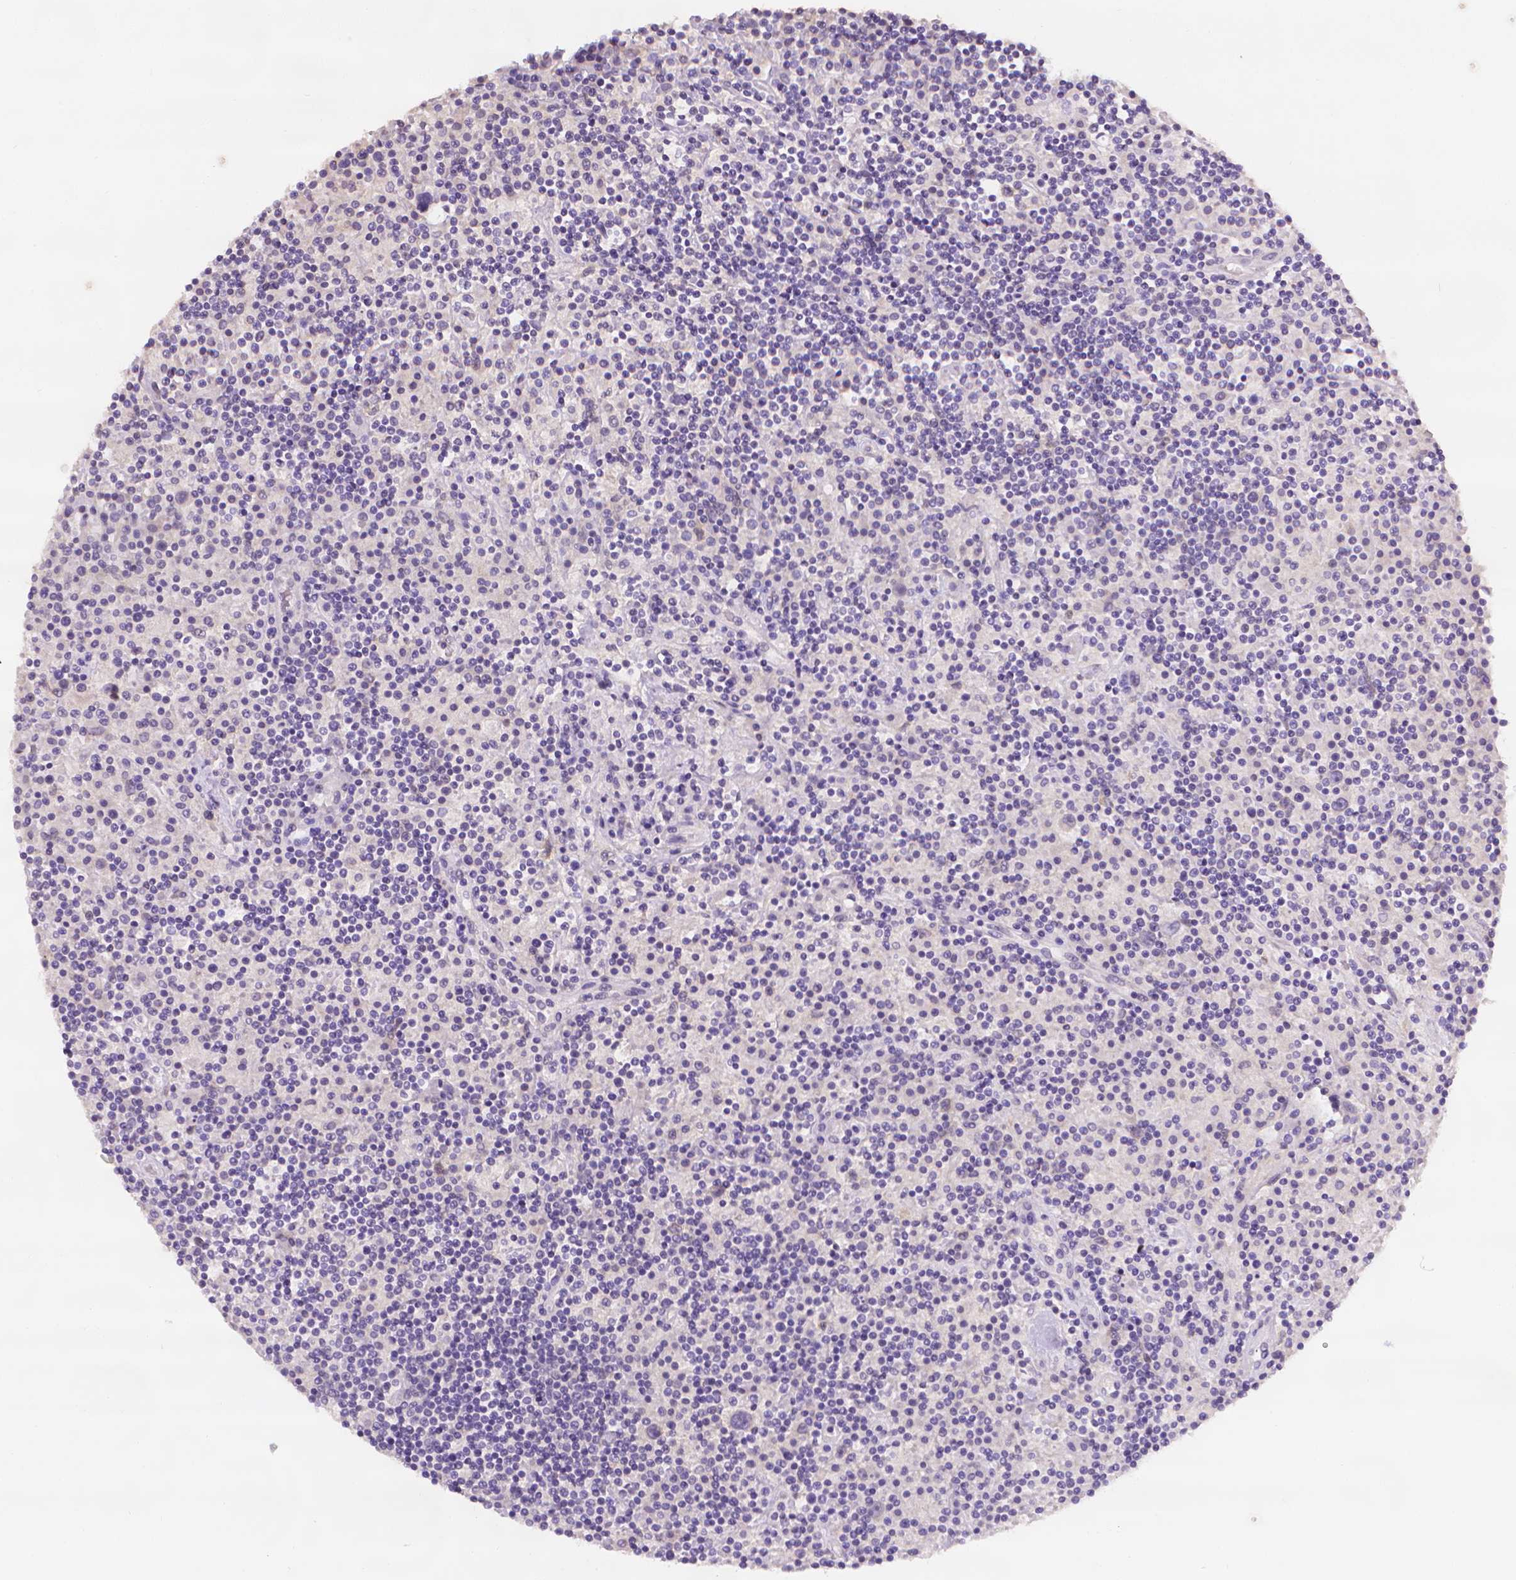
{"staining": {"intensity": "negative", "quantity": "none", "location": "none"}, "tissue": "lymphoma", "cell_type": "Tumor cells", "image_type": "cancer", "snomed": [{"axis": "morphology", "description": "Hodgkin's disease, NOS"}, {"axis": "topography", "description": "Lymph node"}], "caption": "Immunohistochemistry of human lymphoma shows no staining in tumor cells.", "gene": "FASN", "patient": {"sex": "male", "age": 70}}